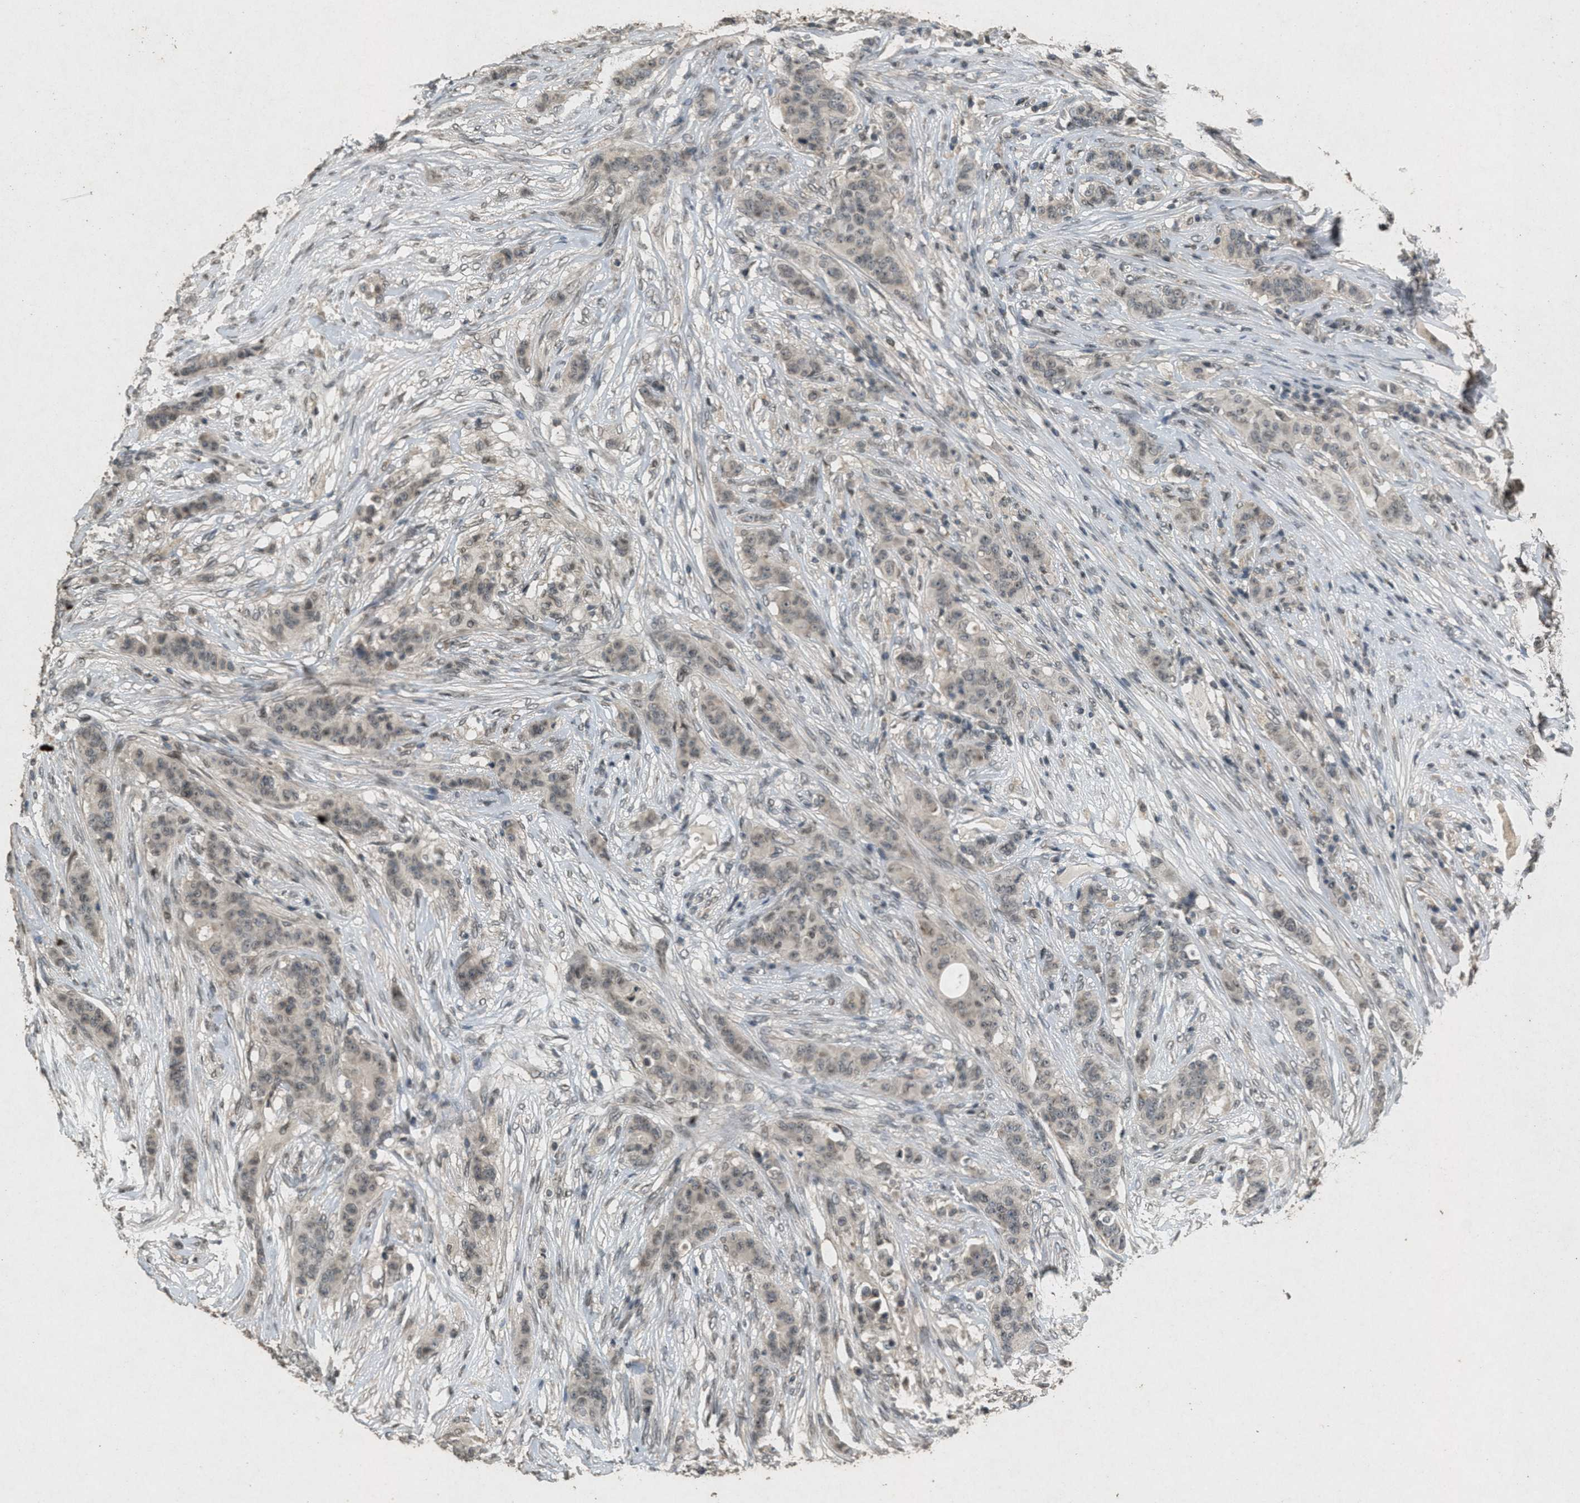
{"staining": {"intensity": "weak", "quantity": "25%-75%", "location": "cytoplasmic/membranous,nuclear"}, "tissue": "breast cancer", "cell_type": "Tumor cells", "image_type": "cancer", "snomed": [{"axis": "morphology", "description": "Normal tissue, NOS"}, {"axis": "morphology", "description": "Duct carcinoma"}, {"axis": "topography", "description": "Breast"}], "caption": "Immunohistochemistry (IHC) staining of breast intraductal carcinoma, which shows low levels of weak cytoplasmic/membranous and nuclear staining in about 25%-75% of tumor cells indicating weak cytoplasmic/membranous and nuclear protein expression. The staining was performed using DAB (brown) for protein detection and nuclei were counterstained in hematoxylin (blue).", "gene": "ABHD6", "patient": {"sex": "female", "age": 40}}